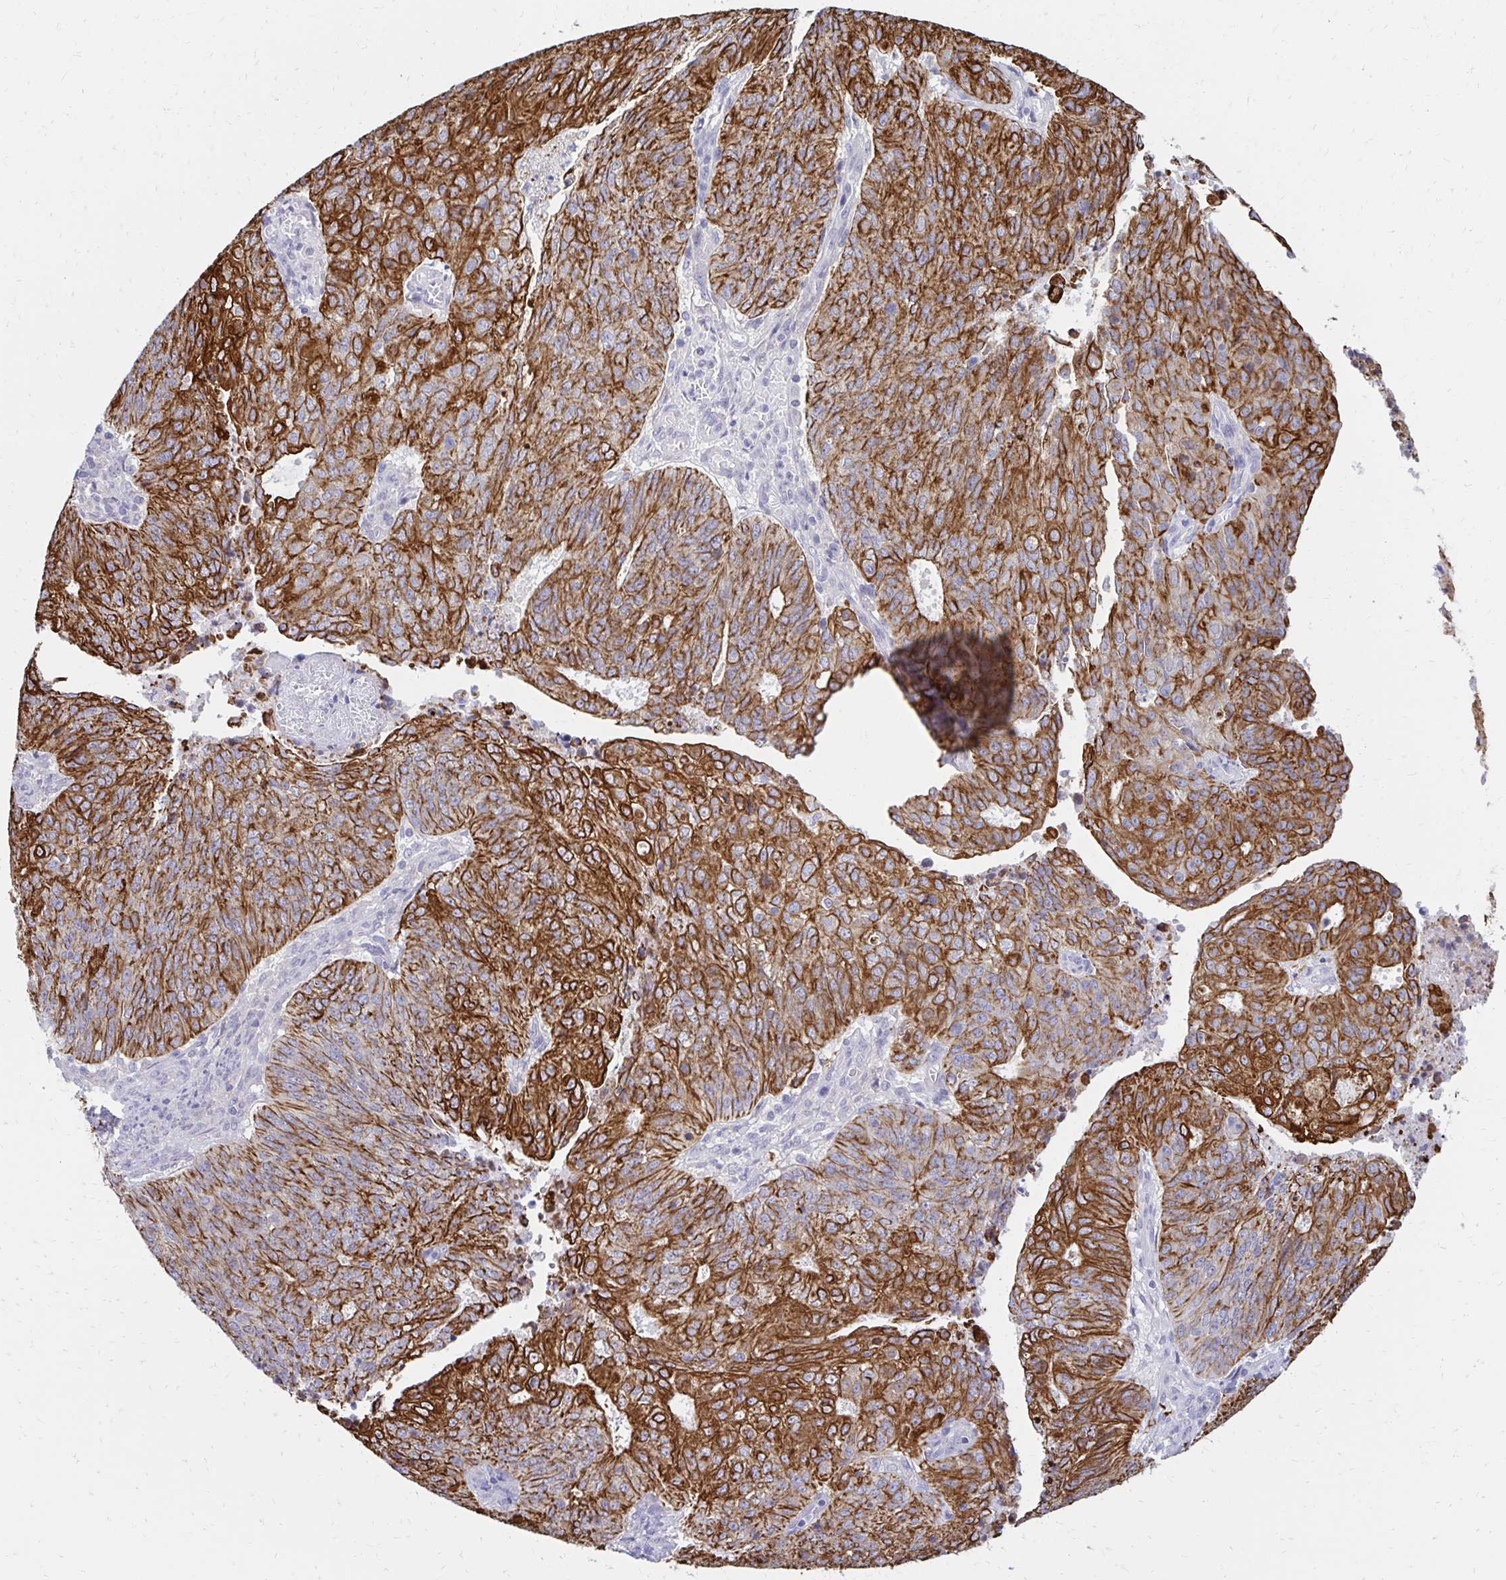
{"staining": {"intensity": "strong", "quantity": "25%-75%", "location": "cytoplasmic/membranous"}, "tissue": "endometrial cancer", "cell_type": "Tumor cells", "image_type": "cancer", "snomed": [{"axis": "morphology", "description": "Adenocarcinoma, NOS"}, {"axis": "topography", "description": "Endometrium"}], "caption": "The immunohistochemical stain shows strong cytoplasmic/membranous expression in tumor cells of adenocarcinoma (endometrial) tissue.", "gene": "C1QTNF2", "patient": {"sex": "female", "age": 82}}